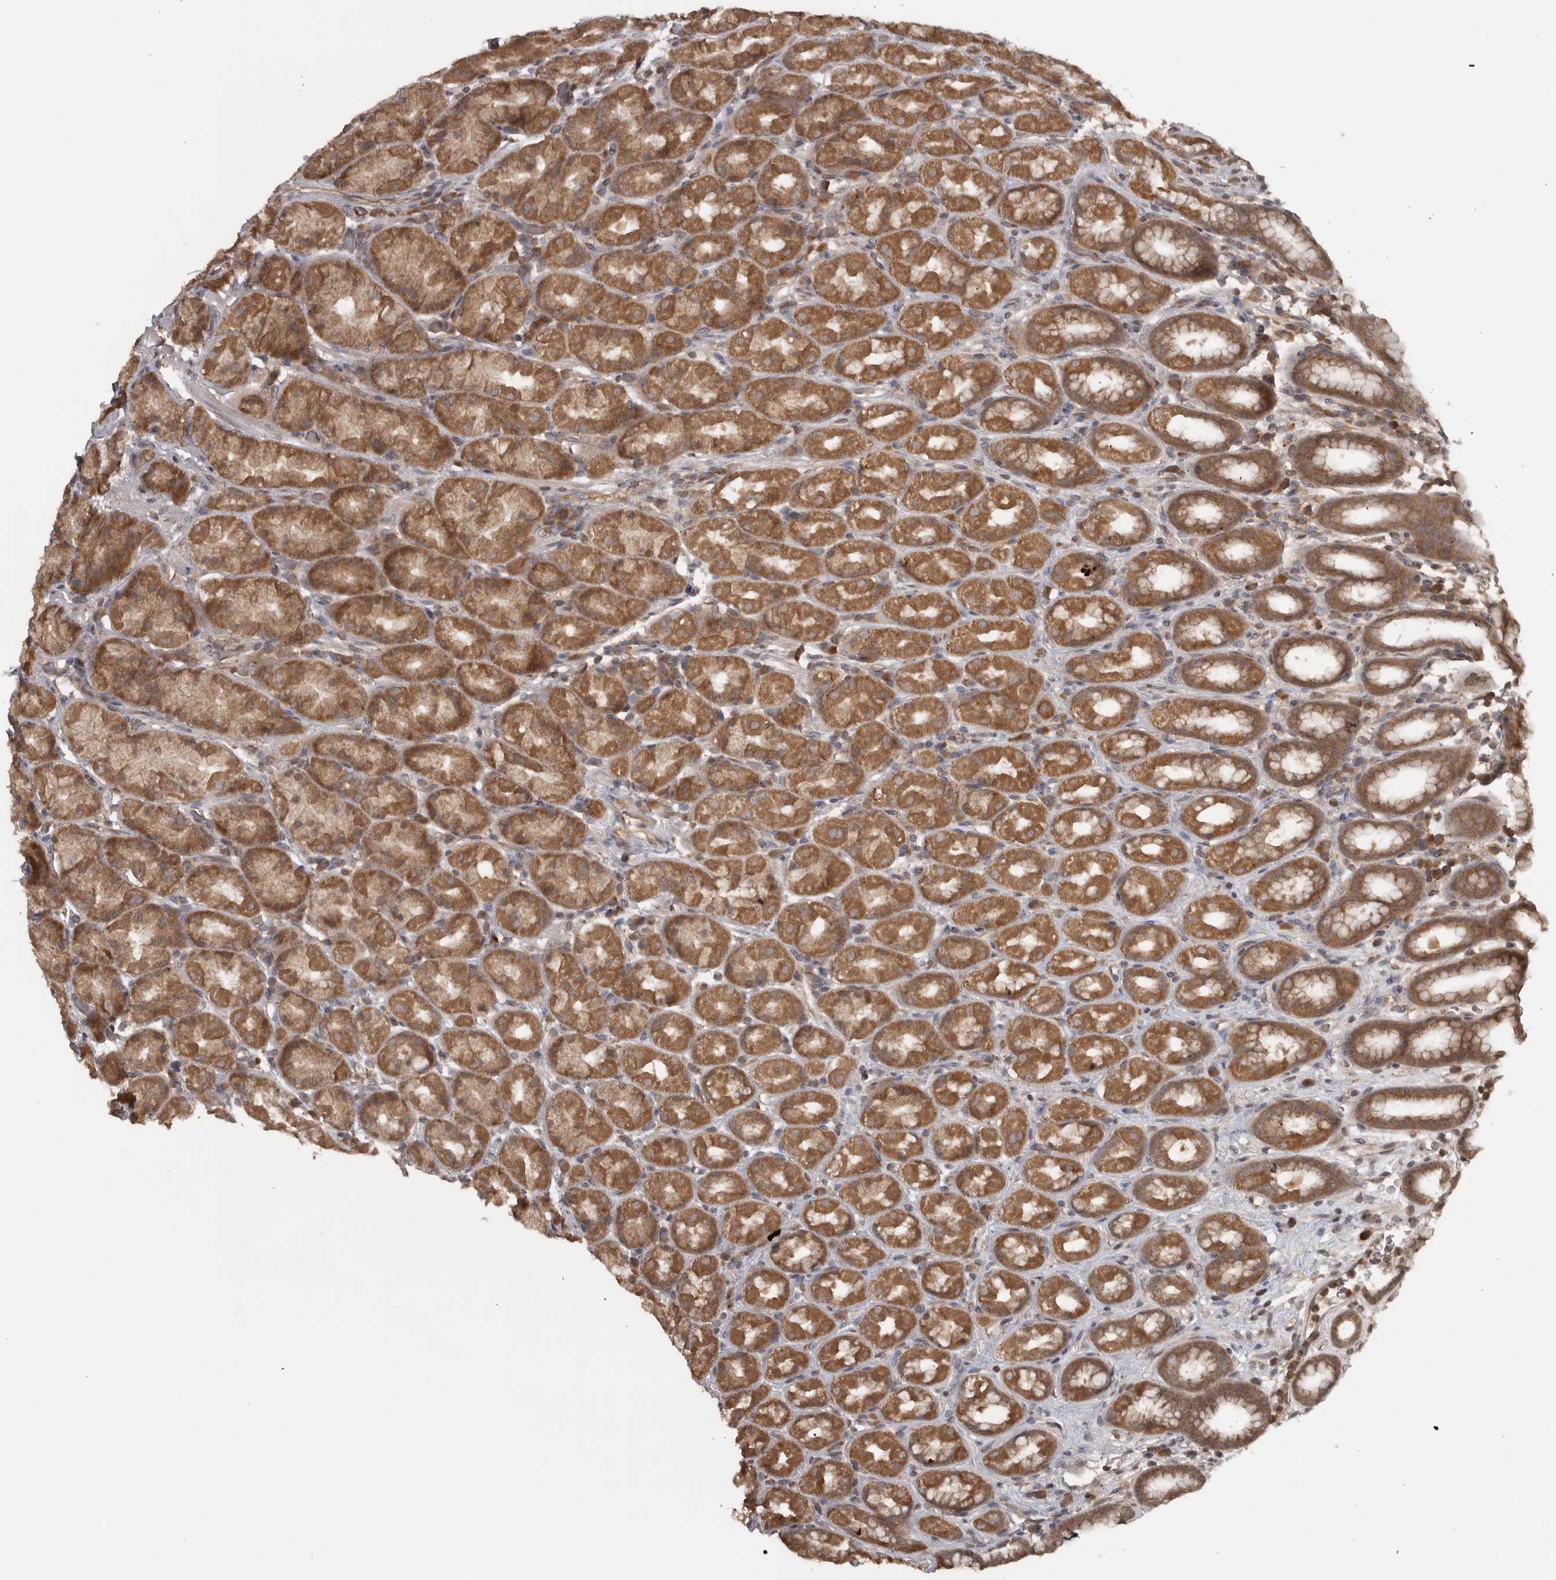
{"staining": {"intensity": "moderate", "quantity": ">75%", "location": "cytoplasmic/membranous"}, "tissue": "stomach", "cell_type": "Glandular cells", "image_type": "normal", "snomed": [{"axis": "morphology", "description": "Normal tissue, NOS"}, {"axis": "topography", "description": "Stomach, upper"}], "caption": "The micrograph exhibits staining of normal stomach, revealing moderate cytoplasmic/membranous protein staining (brown color) within glandular cells.", "gene": "MICU3", "patient": {"sex": "male", "age": 68}}